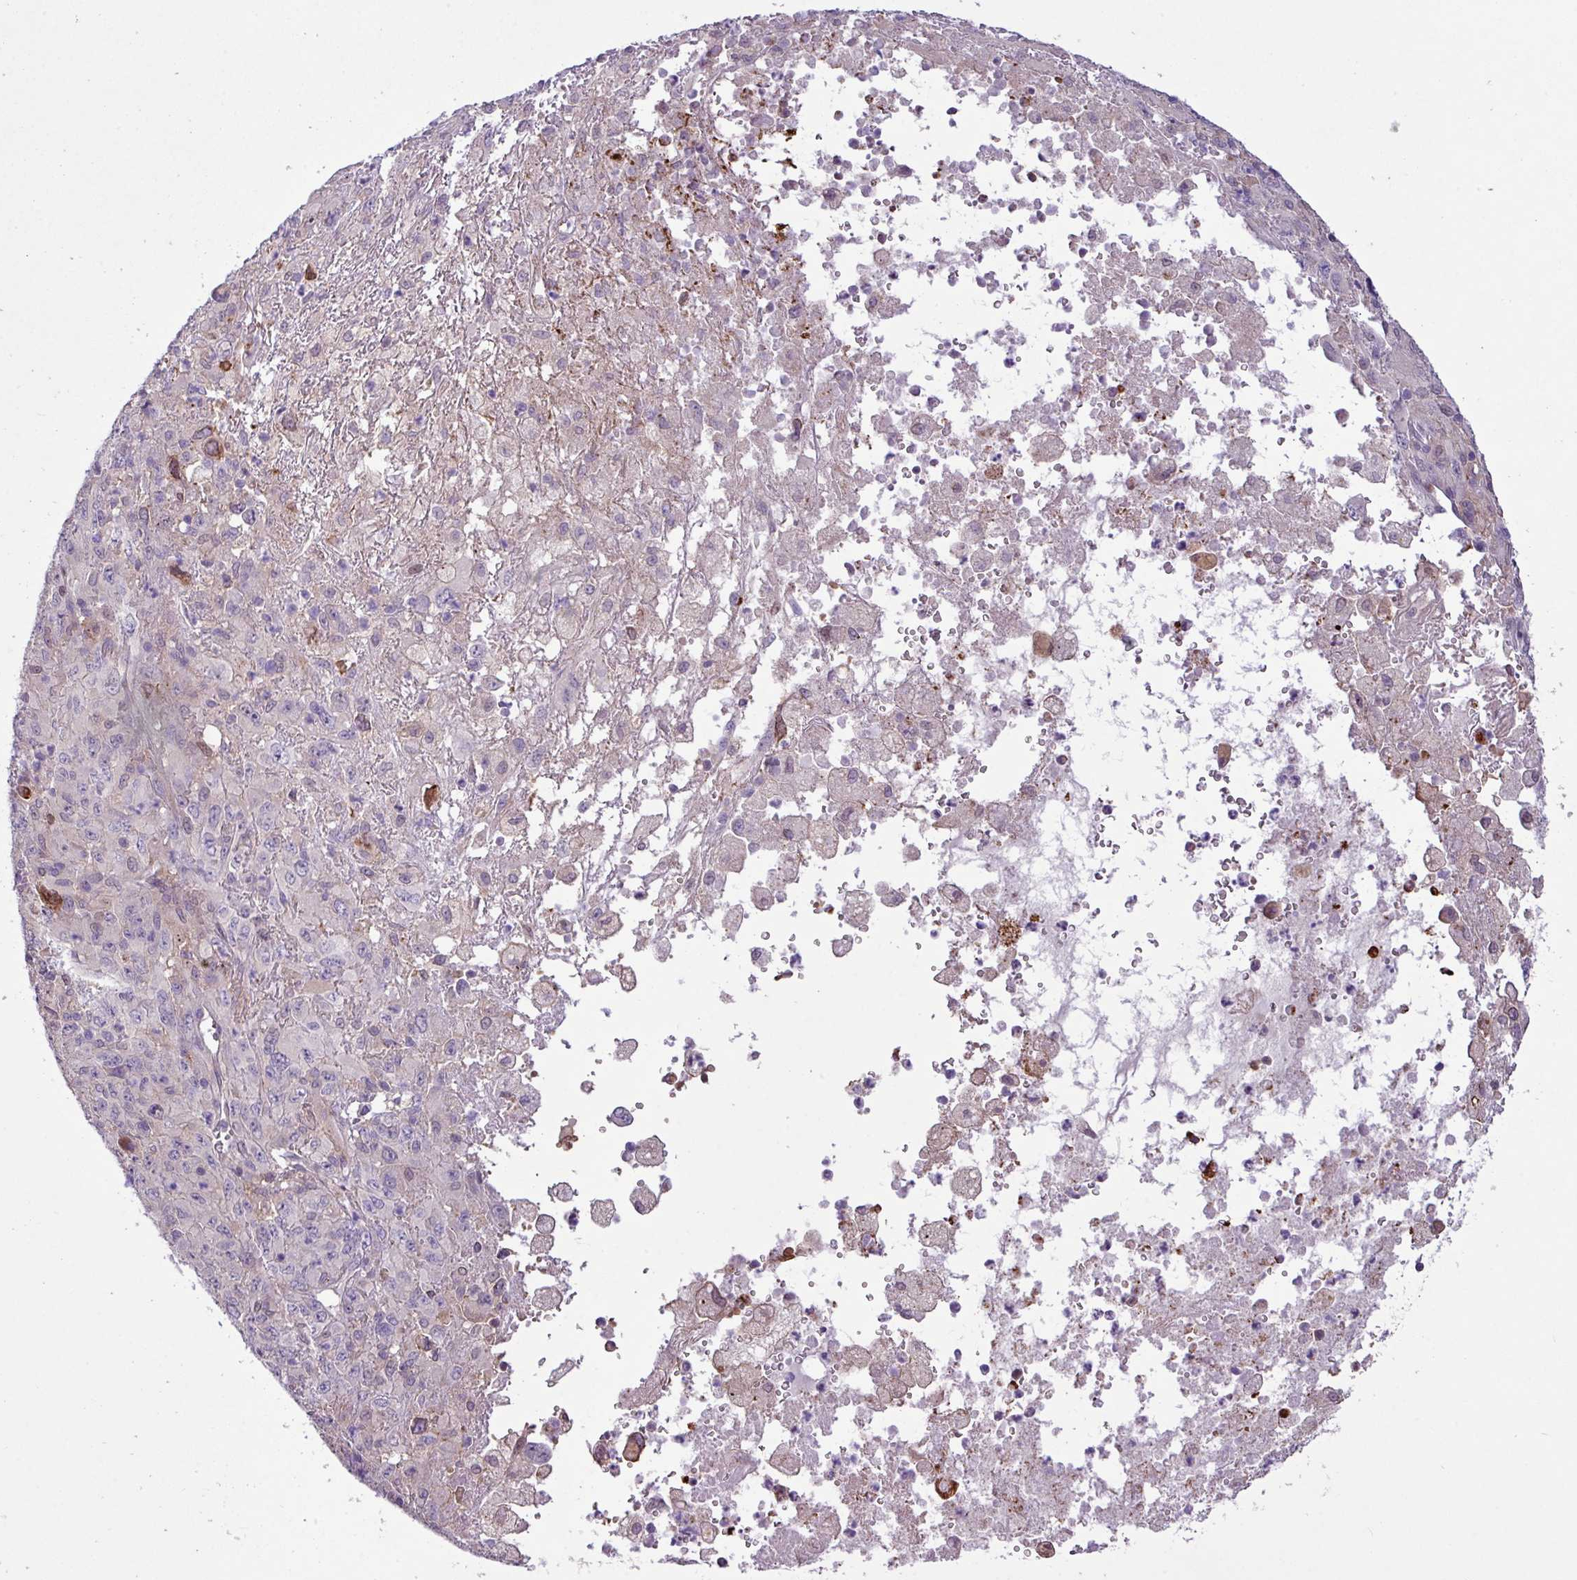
{"staining": {"intensity": "negative", "quantity": "none", "location": "none"}, "tissue": "melanoma", "cell_type": "Tumor cells", "image_type": "cancer", "snomed": [{"axis": "morphology", "description": "Malignant melanoma, Metastatic site"}, {"axis": "topography", "description": "Skin"}], "caption": "DAB immunohistochemical staining of human malignant melanoma (metastatic site) exhibits no significant staining in tumor cells.", "gene": "RPP25L", "patient": {"sex": "female", "age": 56}}